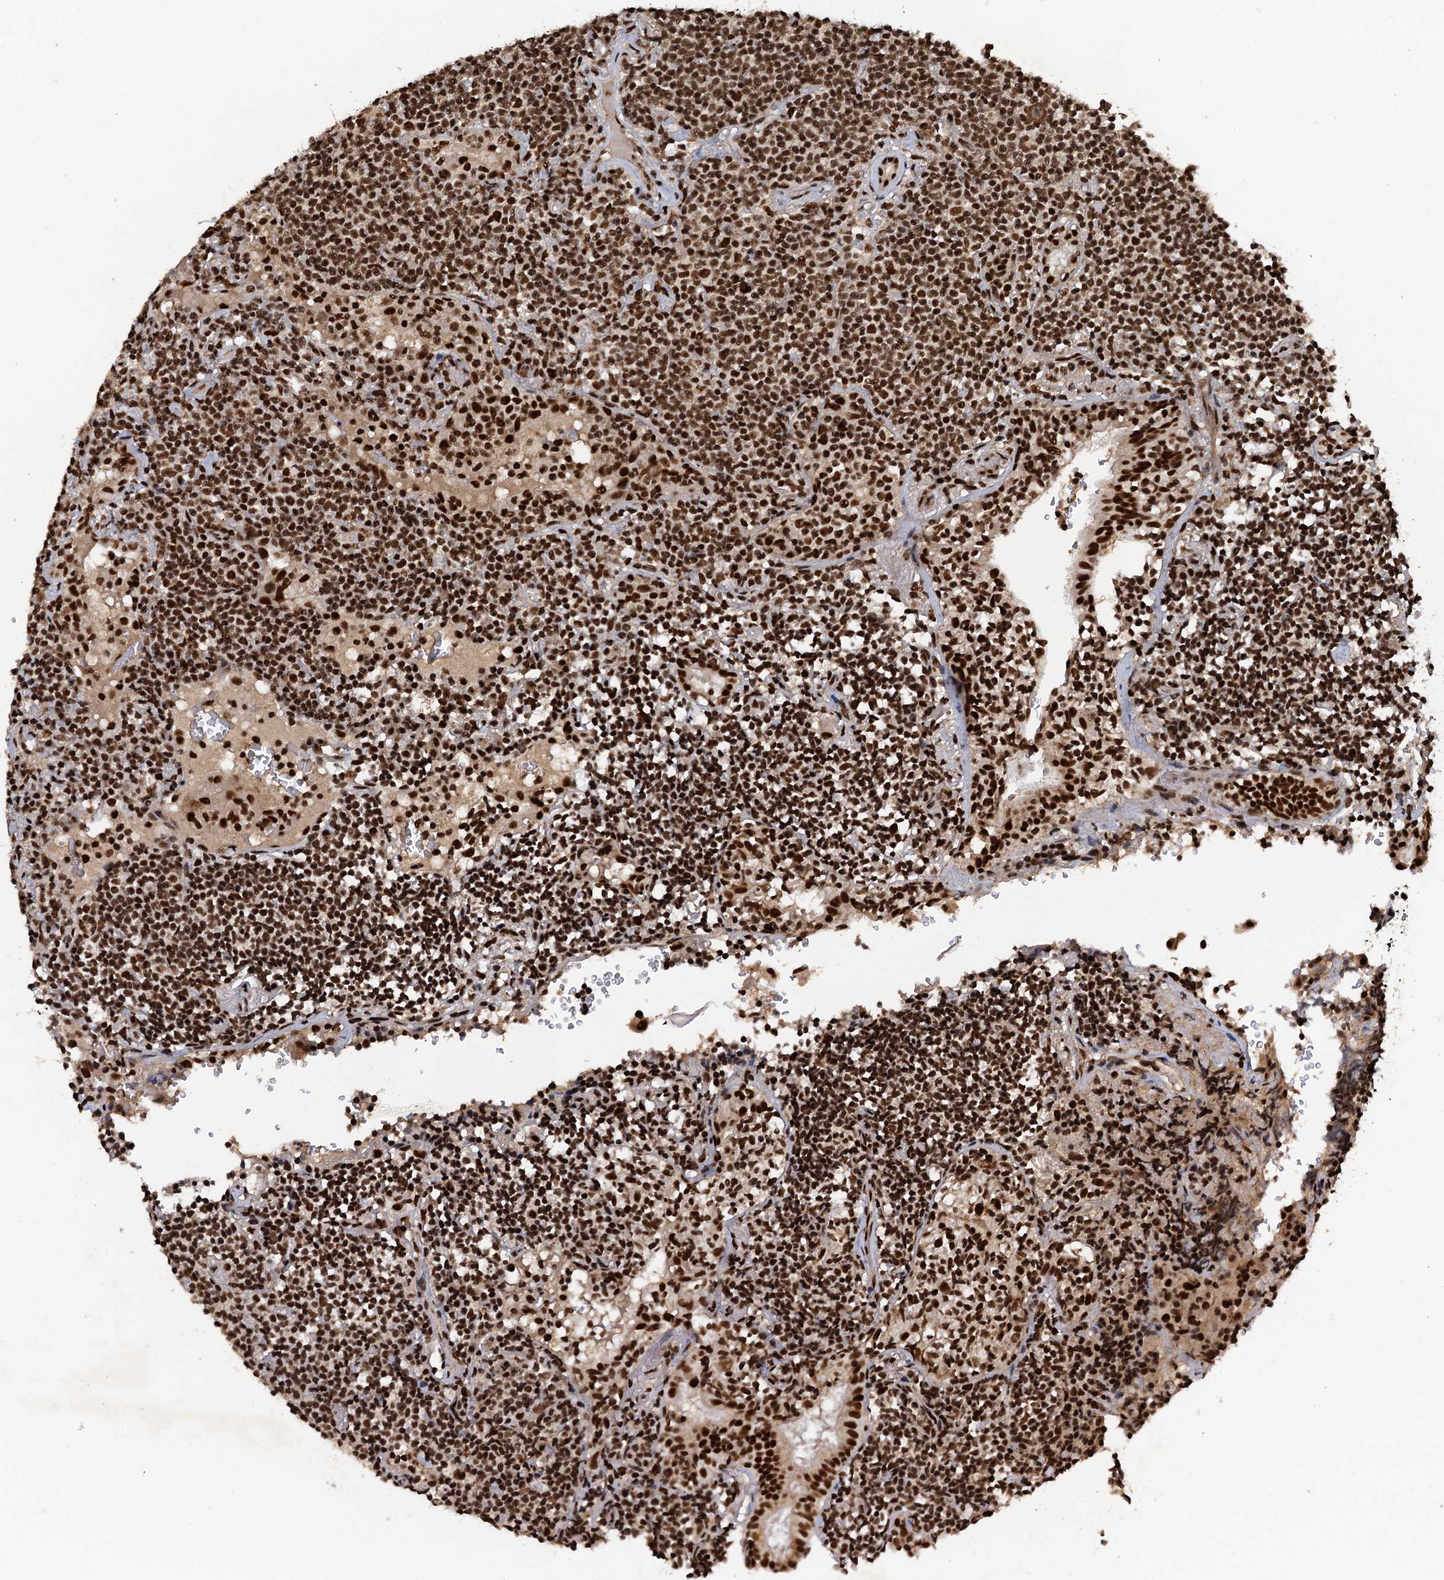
{"staining": {"intensity": "strong", "quantity": ">75%", "location": "nuclear"}, "tissue": "lymphoma", "cell_type": "Tumor cells", "image_type": "cancer", "snomed": [{"axis": "morphology", "description": "Malignant lymphoma, non-Hodgkin's type, Low grade"}, {"axis": "topography", "description": "Lung"}], "caption": "An IHC histopathology image of tumor tissue is shown. Protein staining in brown shows strong nuclear positivity in malignant lymphoma, non-Hodgkin's type (low-grade) within tumor cells. (DAB IHC, brown staining for protein, blue staining for nuclei).", "gene": "ZC3H18", "patient": {"sex": "female", "age": 71}}